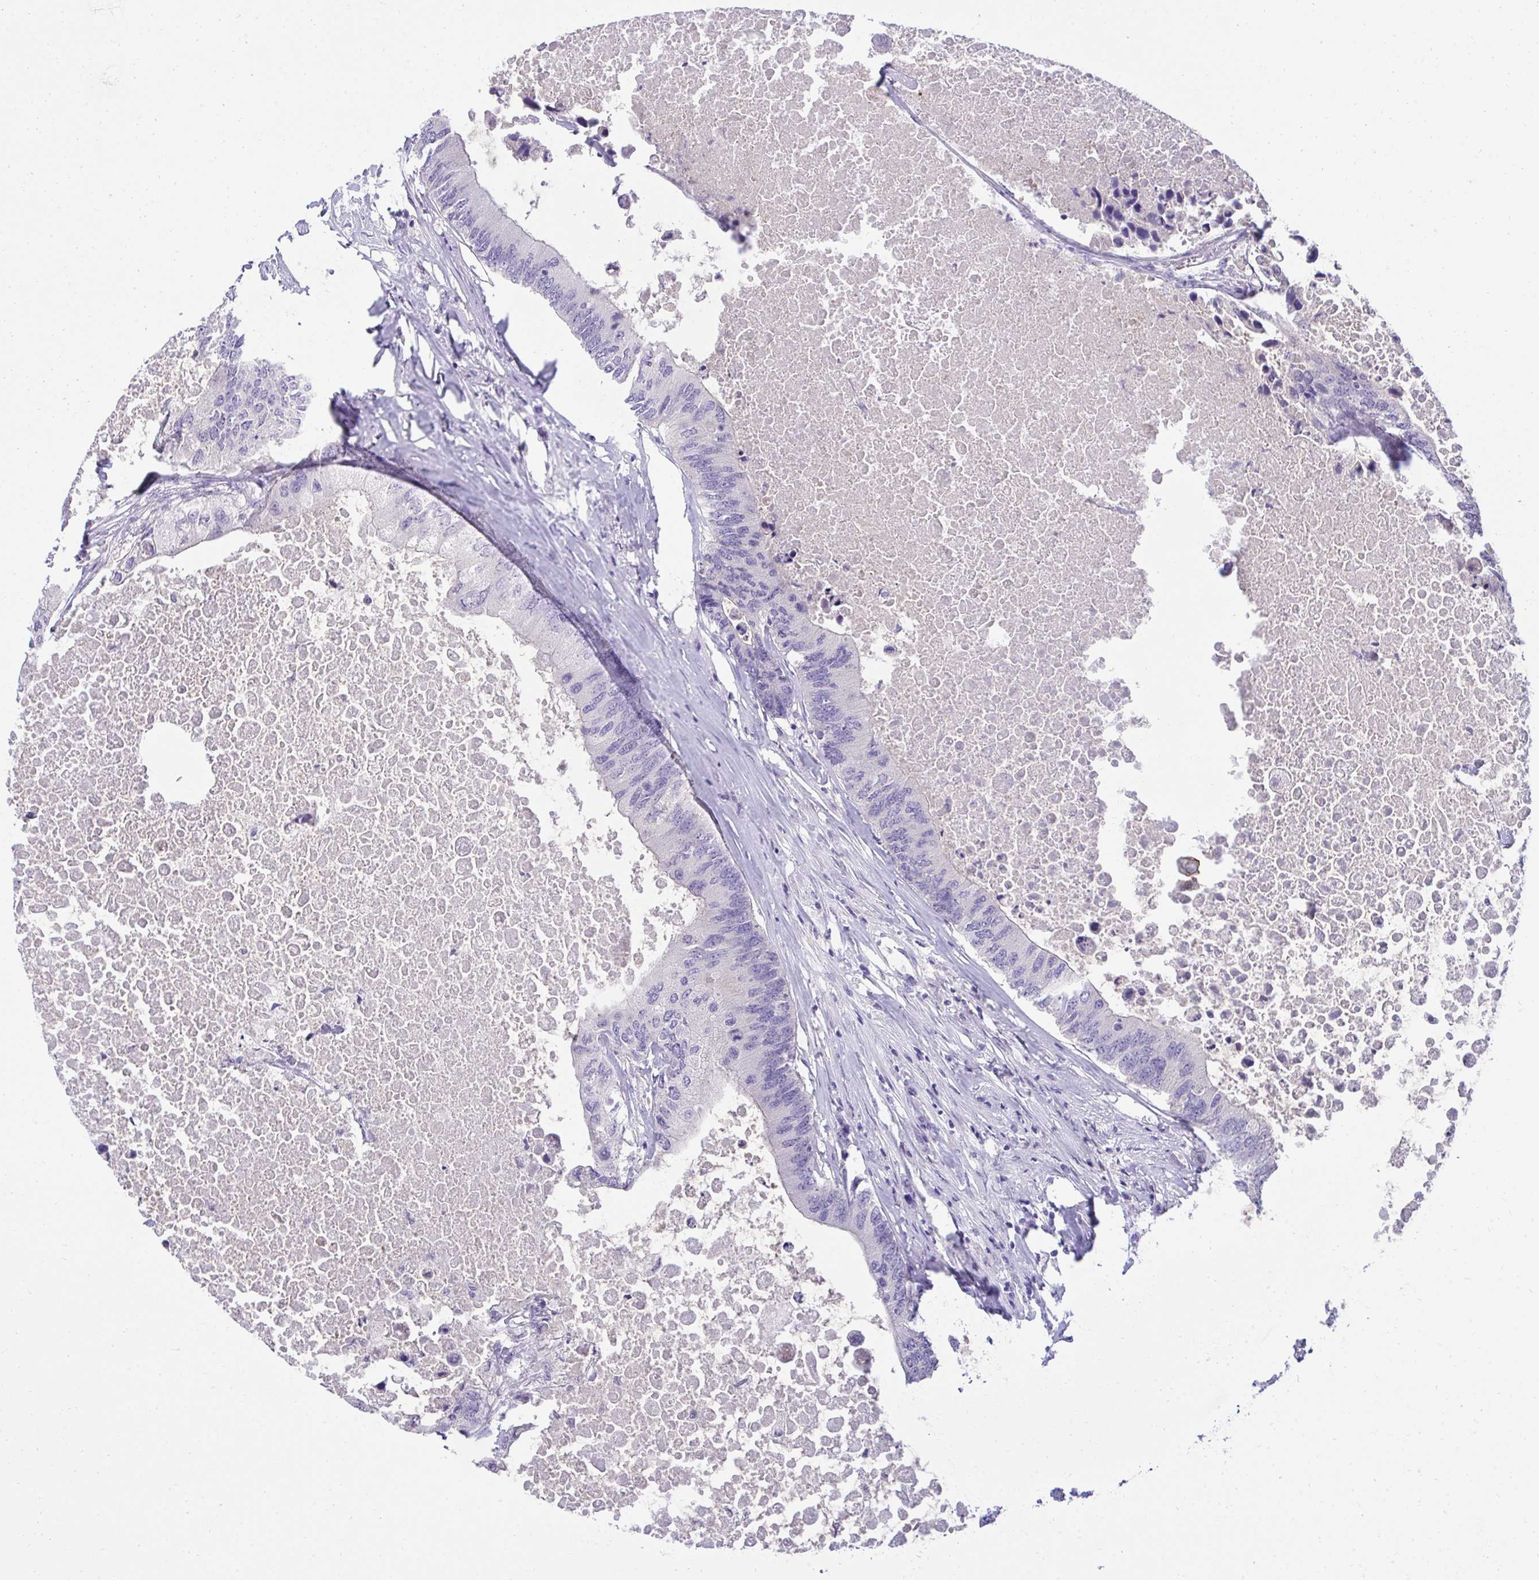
{"staining": {"intensity": "negative", "quantity": "none", "location": "none"}, "tissue": "colorectal cancer", "cell_type": "Tumor cells", "image_type": "cancer", "snomed": [{"axis": "morphology", "description": "Adenocarcinoma, NOS"}, {"axis": "topography", "description": "Colon"}], "caption": "DAB (3,3'-diaminobenzidine) immunohistochemical staining of human adenocarcinoma (colorectal) shows no significant staining in tumor cells.", "gene": "TMCO5A", "patient": {"sex": "male", "age": 71}}